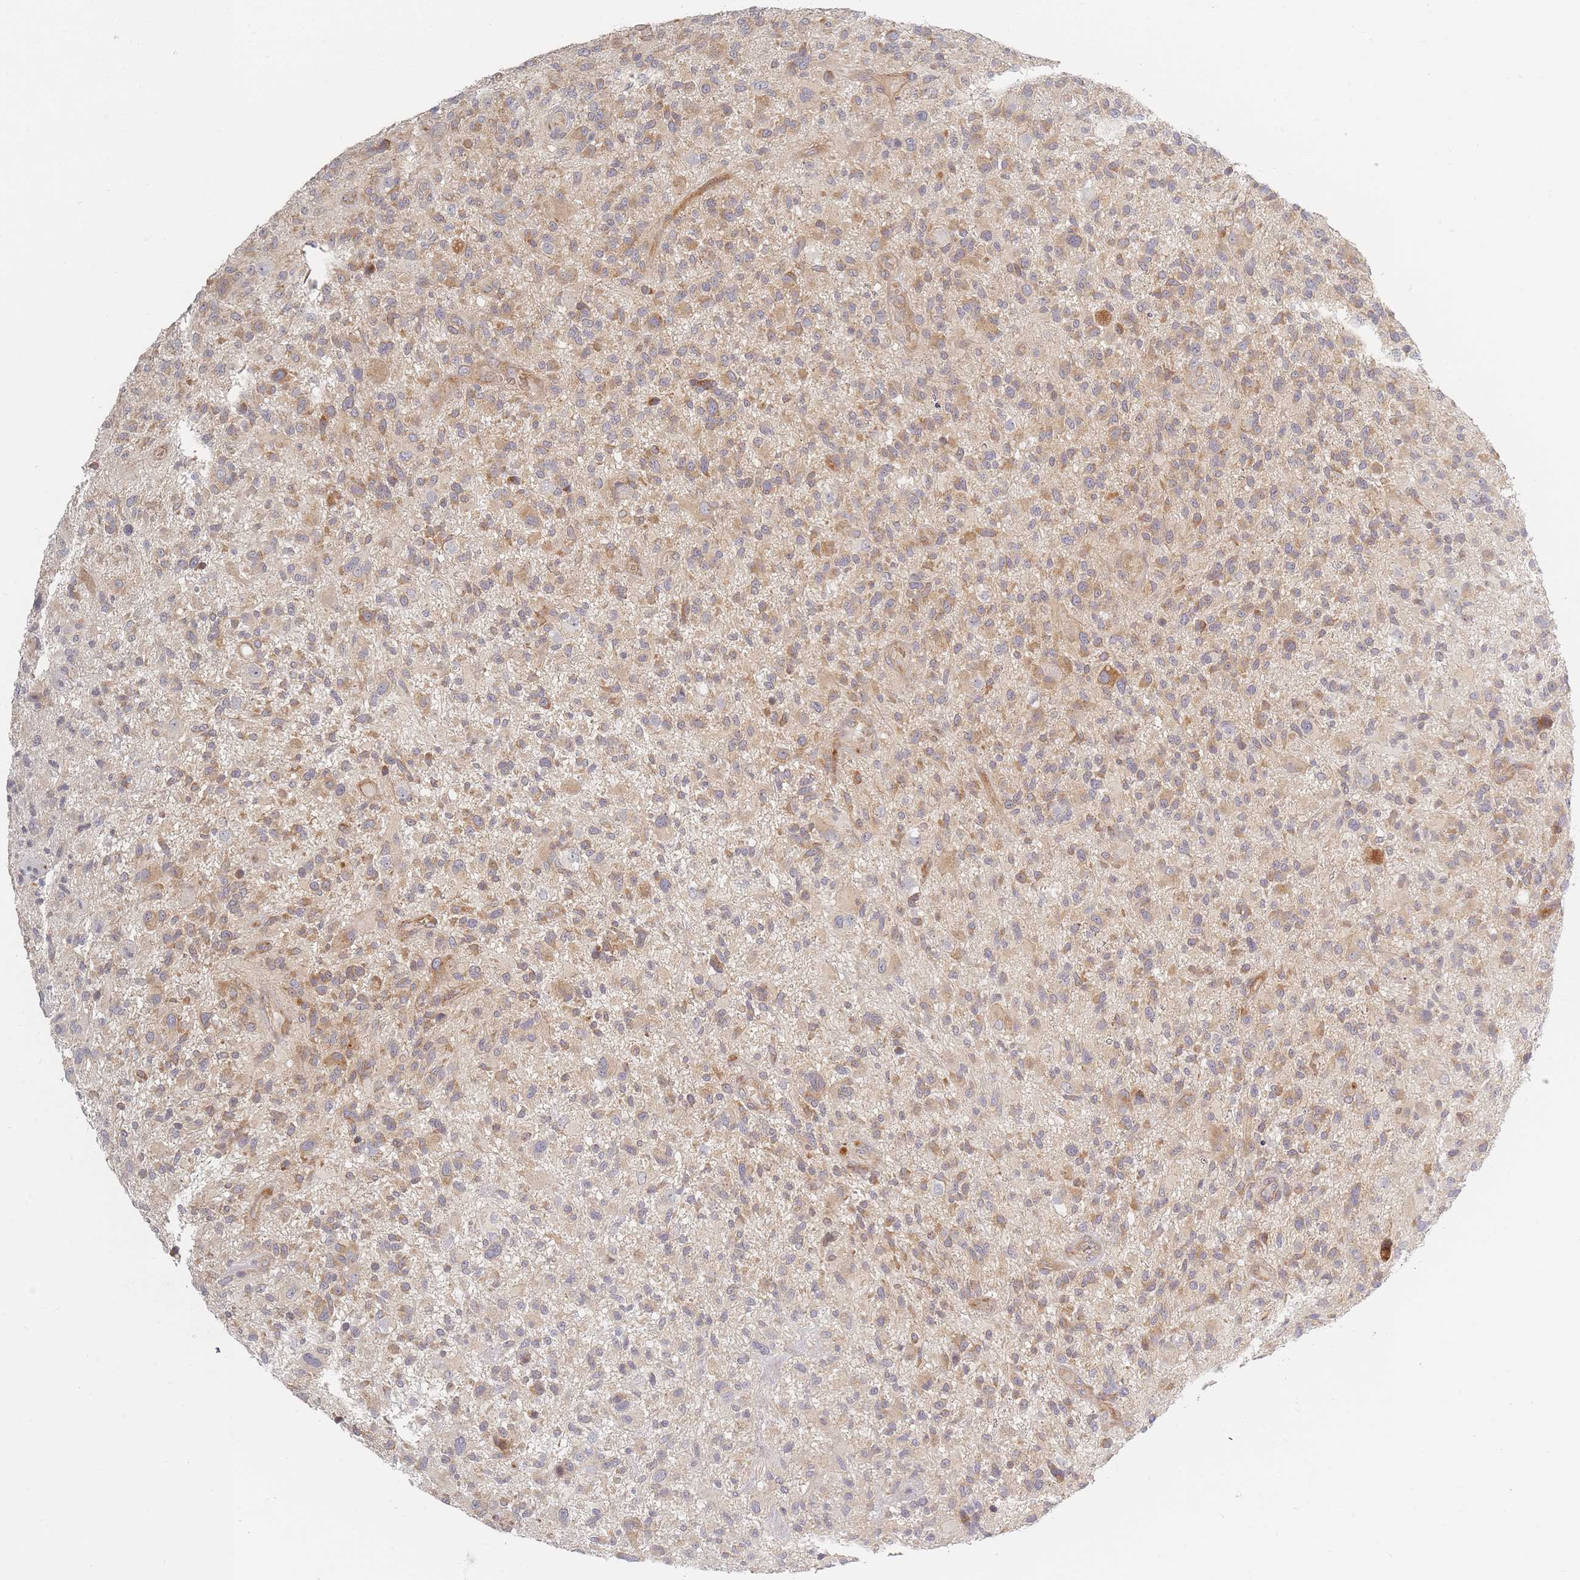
{"staining": {"intensity": "moderate", "quantity": "25%-75%", "location": "cytoplasmic/membranous"}, "tissue": "glioma", "cell_type": "Tumor cells", "image_type": "cancer", "snomed": [{"axis": "morphology", "description": "Glioma, malignant, High grade"}, {"axis": "topography", "description": "Brain"}], "caption": "Moderate cytoplasmic/membranous protein positivity is present in approximately 25%-75% of tumor cells in glioma. Immunohistochemistry (ihc) stains the protein of interest in brown and the nuclei are stained blue.", "gene": "ZKSCAN7", "patient": {"sex": "male", "age": 47}}